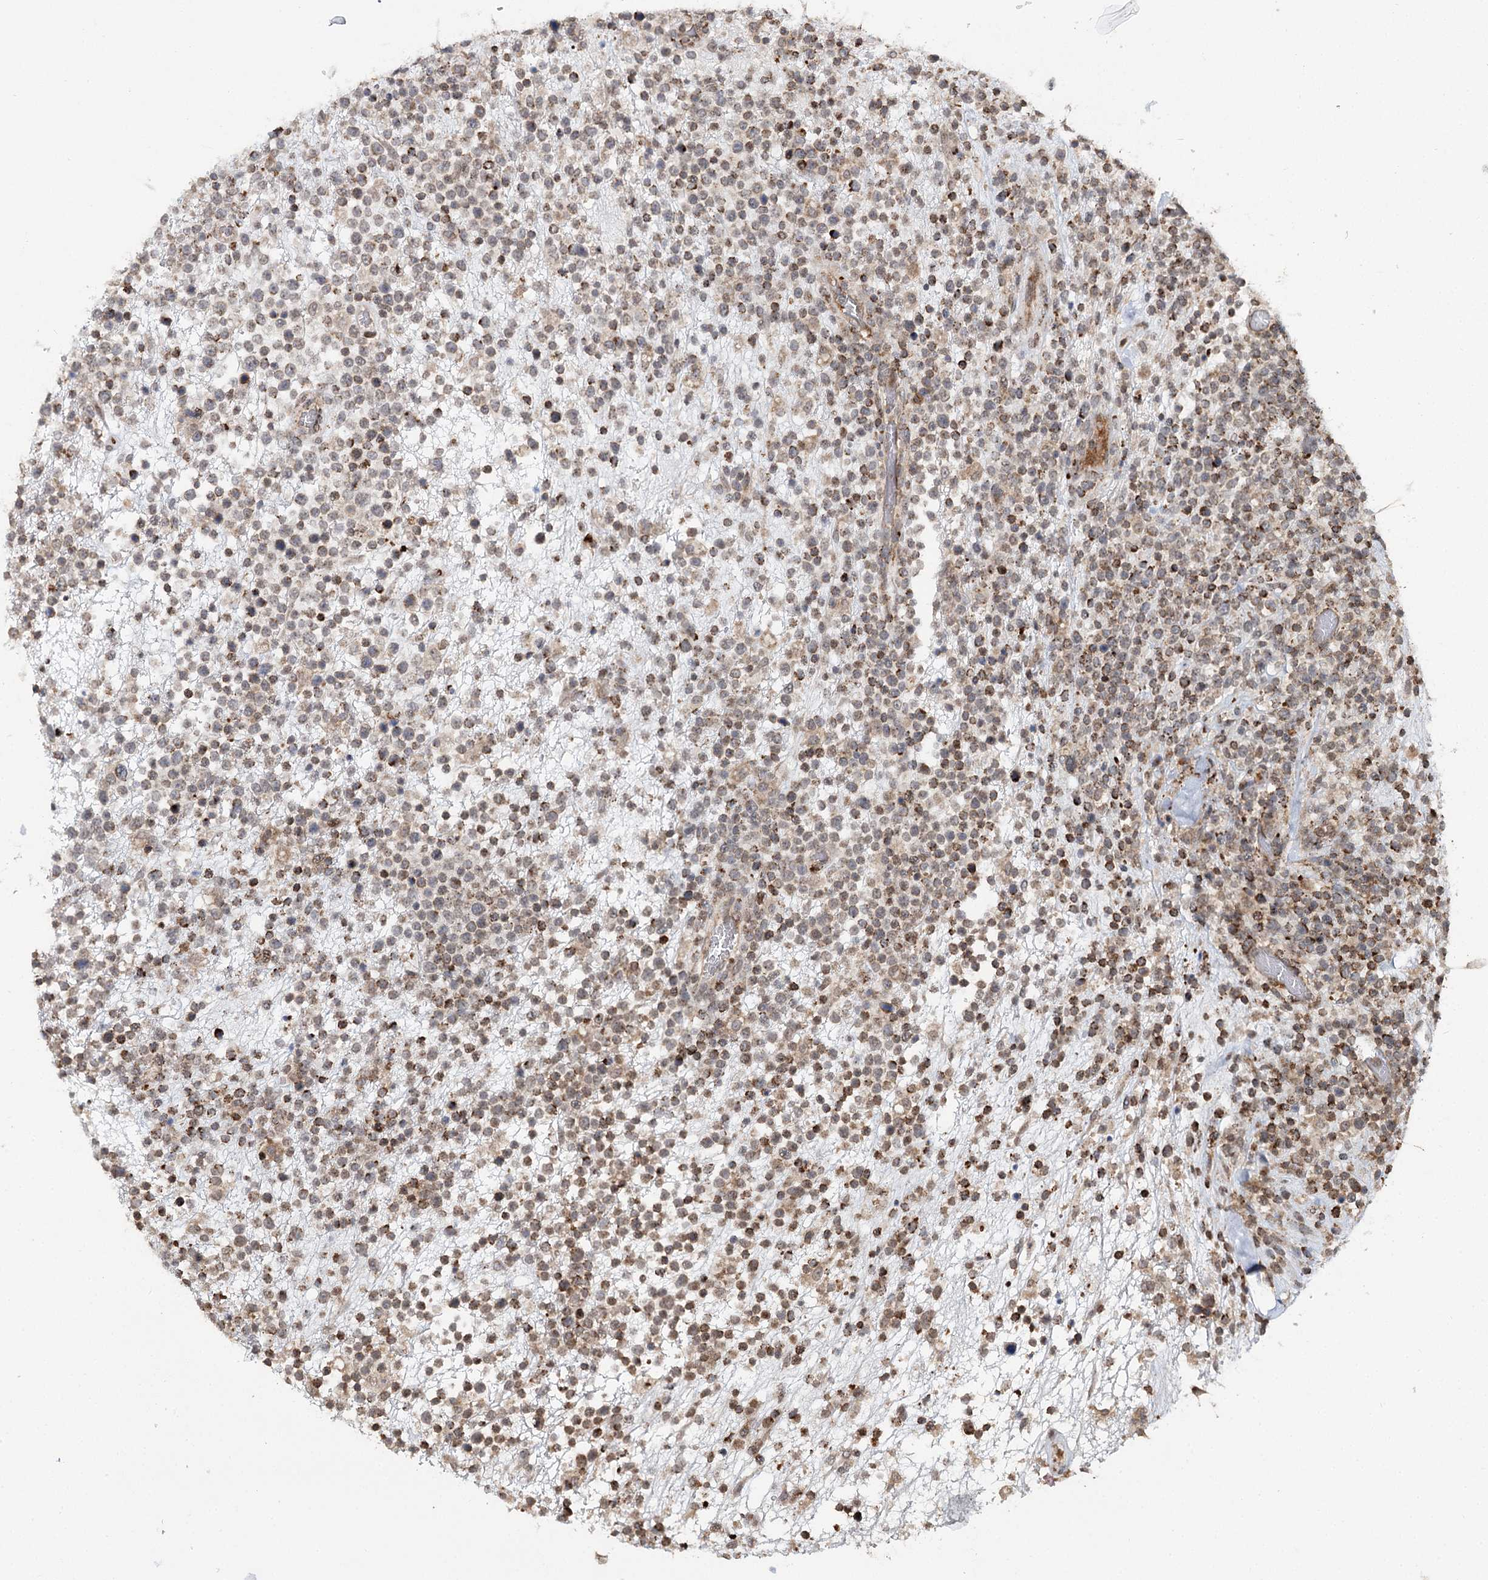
{"staining": {"intensity": "moderate", "quantity": "25%-75%", "location": "cytoplasmic/membranous"}, "tissue": "lymphoma", "cell_type": "Tumor cells", "image_type": "cancer", "snomed": [{"axis": "morphology", "description": "Malignant lymphoma, non-Hodgkin's type, High grade"}, {"axis": "topography", "description": "Colon"}], "caption": "Immunohistochemical staining of high-grade malignant lymphoma, non-Hodgkin's type exhibits moderate cytoplasmic/membranous protein expression in about 25%-75% of tumor cells. (DAB IHC with brightfield microscopy, high magnification).", "gene": "ZNRF3", "patient": {"sex": "female", "age": 53}}